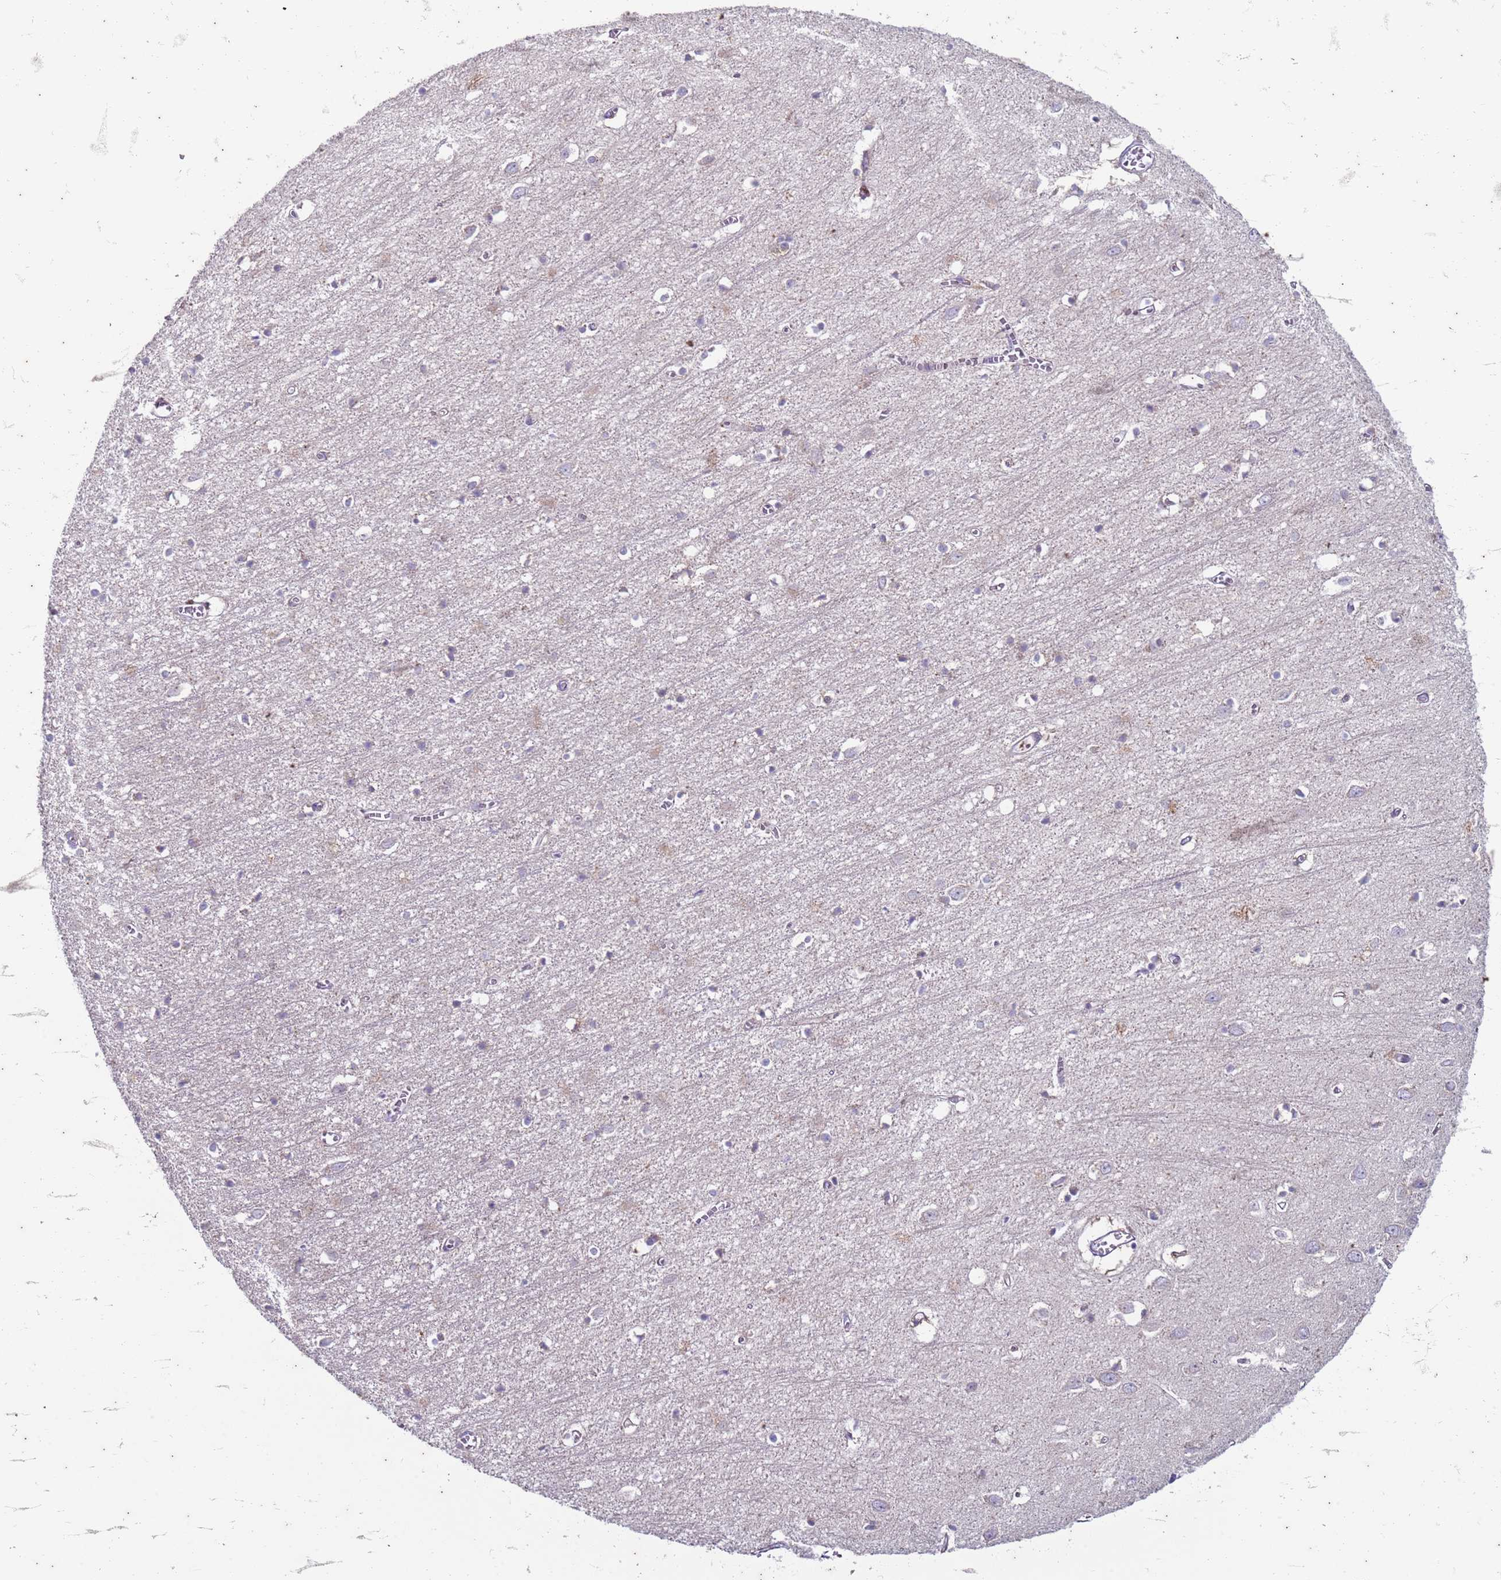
{"staining": {"intensity": "negative", "quantity": "none", "location": "none"}, "tissue": "cerebral cortex", "cell_type": "Endothelial cells", "image_type": "normal", "snomed": [{"axis": "morphology", "description": "Normal tissue, NOS"}, {"axis": "topography", "description": "Cerebral cortex"}], "caption": "This micrograph is of normal cerebral cortex stained with IHC to label a protein in brown with the nuclei are counter-stained blue. There is no positivity in endothelial cells.", "gene": "SUCO", "patient": {"sex": "female", "age": 64}}